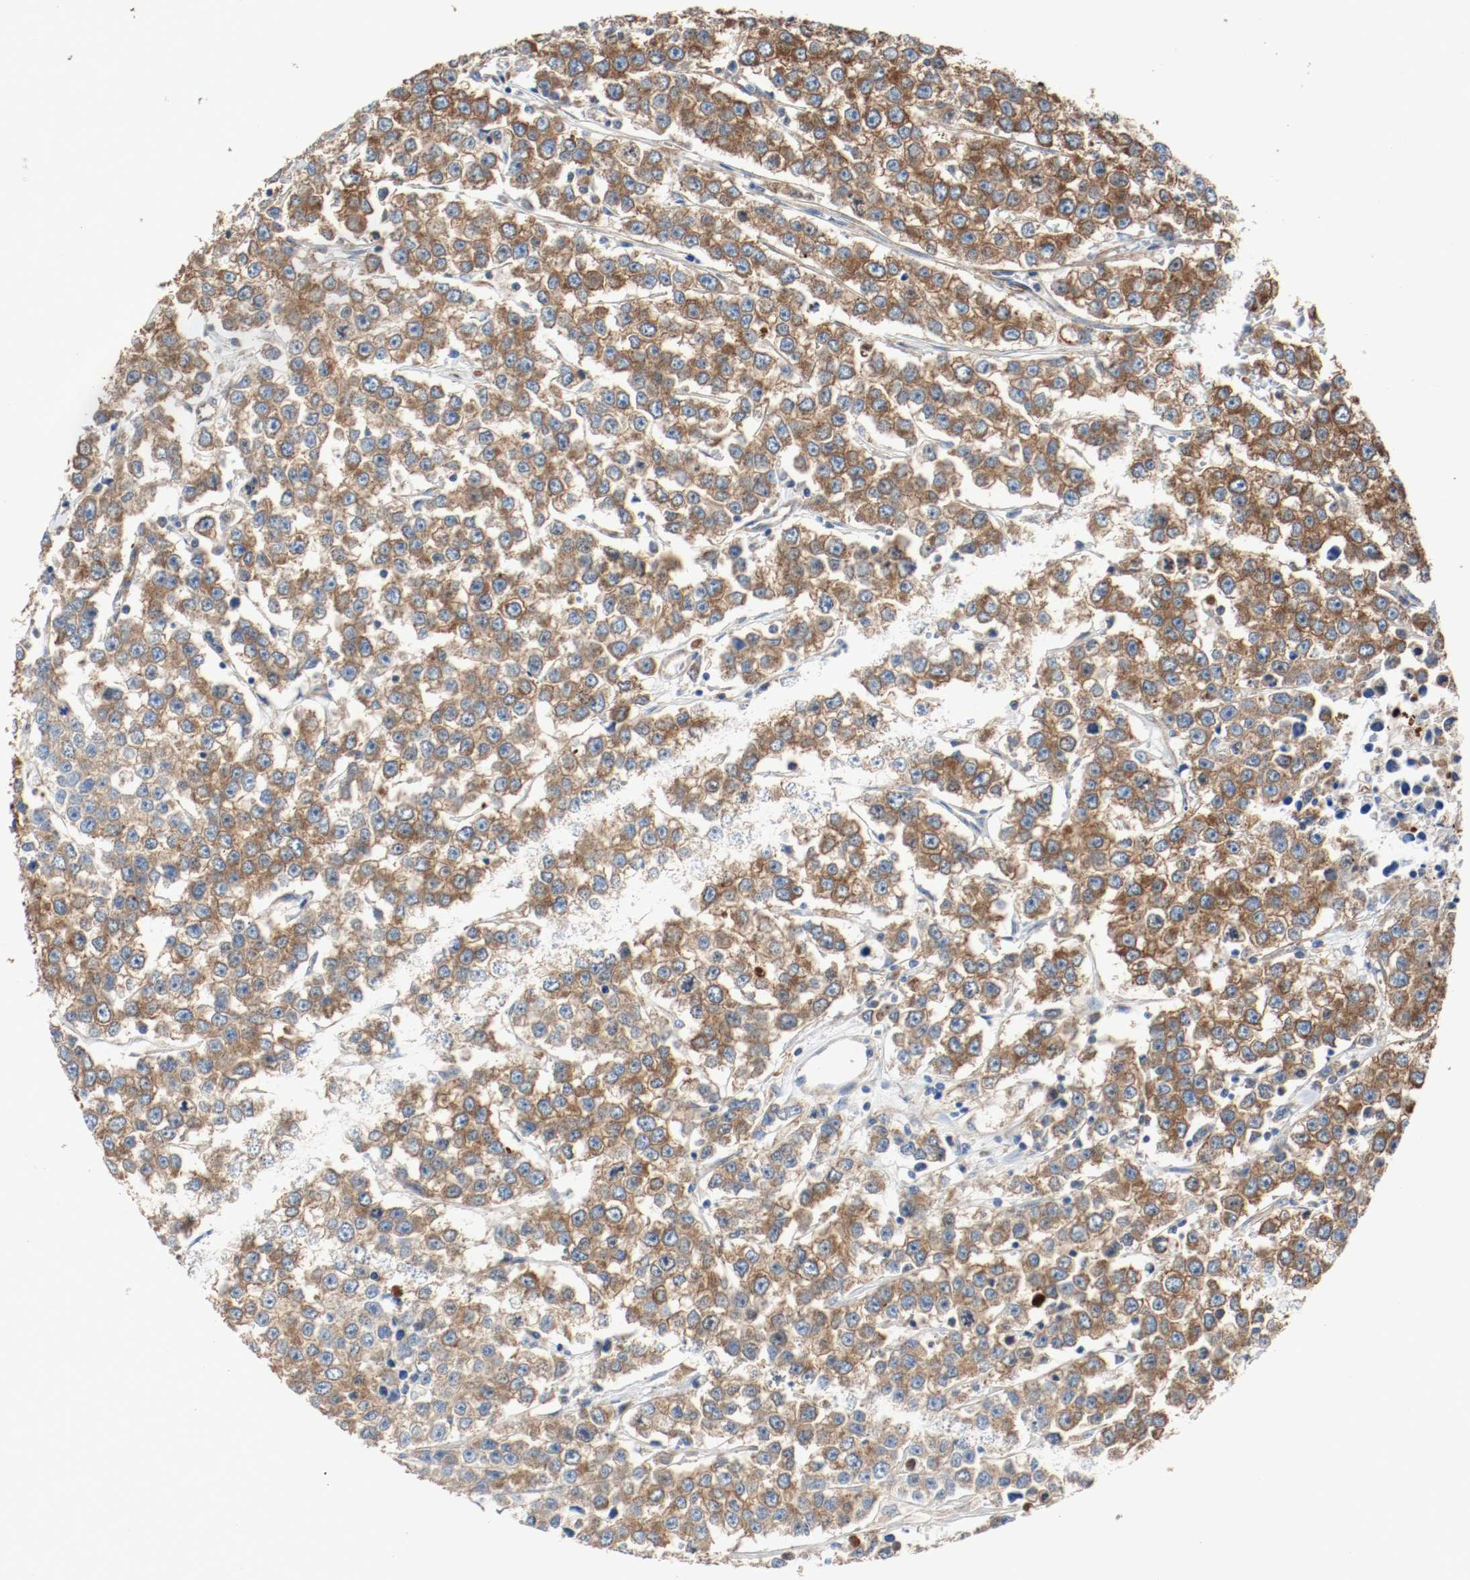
{"staining": {"intensity": "strong", "quantity": ">75%", "location": "cytoplasmic/membranous"}, "tissue": "testis cancer", "cell_type": "Tumor cells", "image_type": "cancer", "snomed": [{"axis": "morphology", "description": "Seminoma, NOS"}, {"axis": "morphology", "description": "Carcinoma, Embryonal, NOS"}, {"axis": "topography", "description": "Testis"}], "caption": "A high amount of strong cytoplasmic/membranous staining is present in approximately >75% of tumor cells in testis cancer tissue.", "gene": "TUBA3D", "patient": {"sex": "male", "age": 52}}